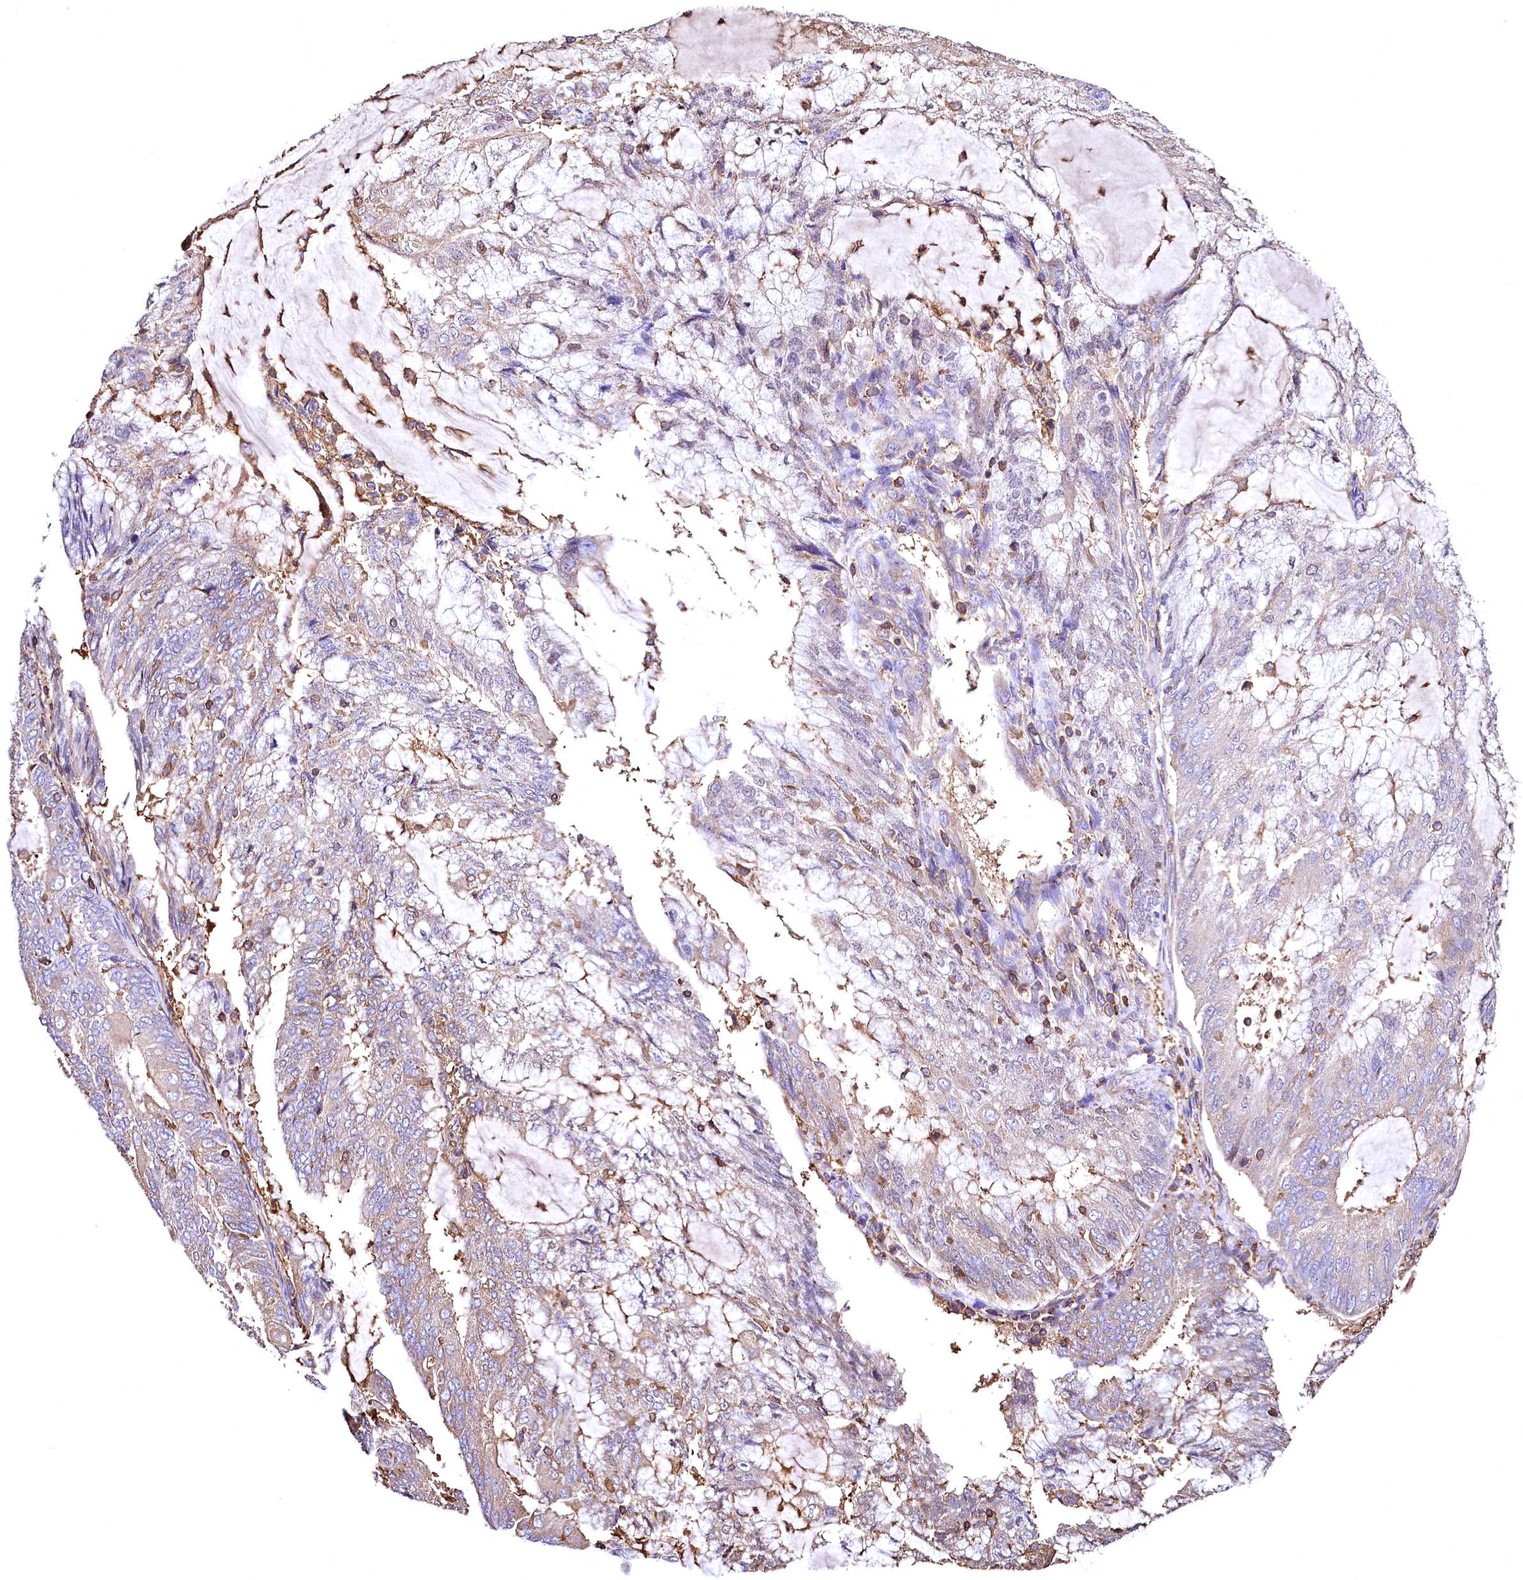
{"staining": {"intensity": "moderate", "quantity": "<25%", "location": "cytoplasmic/membranous"}, "tissue": "endometrial cancer", "cell_type": "Tumor cells", "image_type": "cancer", "snomed": [{"axis": "morphology", "description": "Adenocarcinoma, NOS"}, {"axis": "topography", "description": "Endometrium"}], "caption": "This photomicrograph demonstrates endometrial cancer (adenocarcinoma) stained with immunohistochemistry (IHC) to label a protein in brown. The cytoplasmic/membranous of tumor cells show moderate positivity for the protein. Nuclei are counter-stained blue.", "gene": "RARS2", "patient": {"sex": "female", "age": 81}}